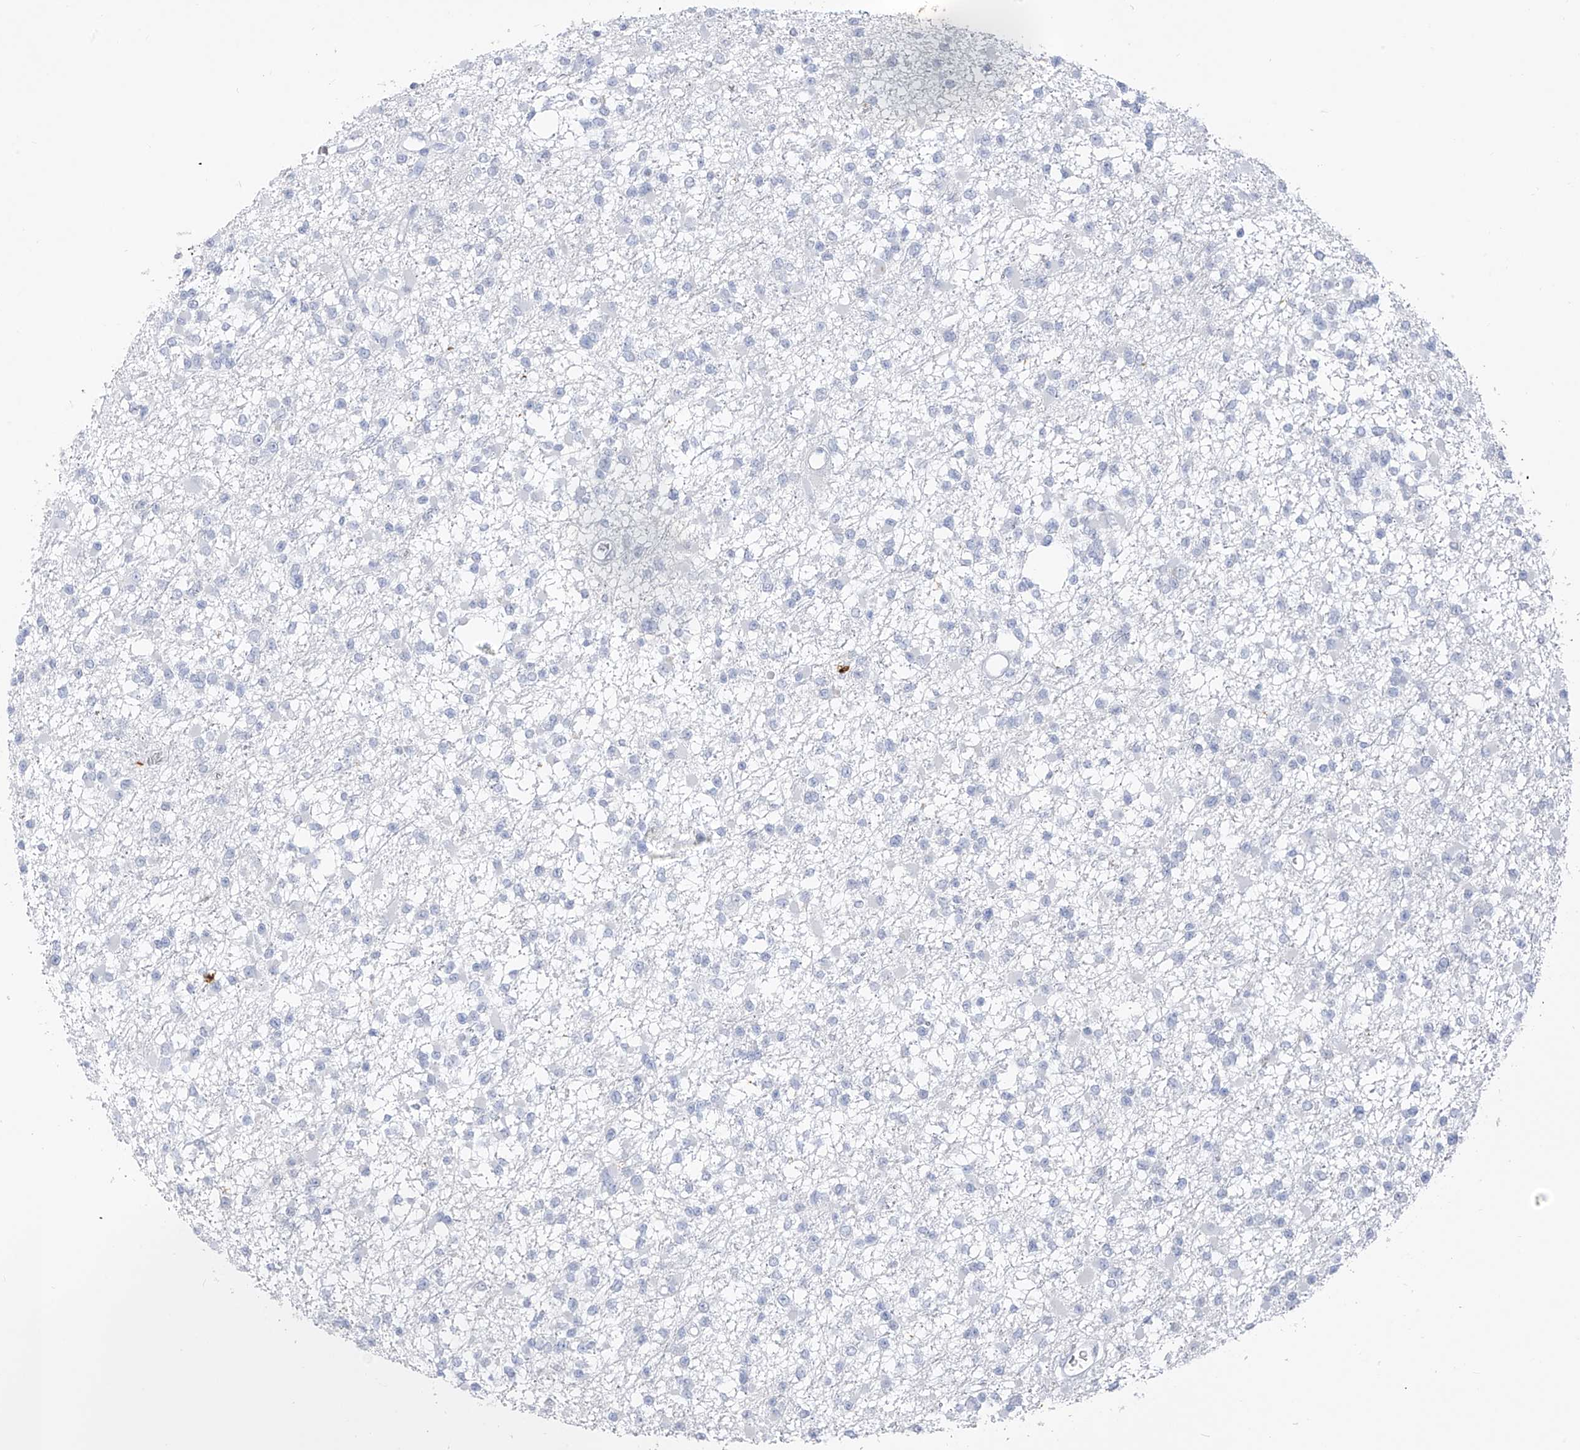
{"staining": {"intensity": "negative", "quantity": "none", "location": "none"}, "tissue": "glioma", "cell_type": "Tumor cells", "image_type": "cancer", "snomed": [{"axis": "morphology", "description": "Glioma, malignant, Low grade"}, {"axis": "topography", "description": "Brain"}], "caption": "Immunohistochemistry (IHC) photomicrograph of neoplastic tissue: glioma stained with DAB reveals no significant protein staining in tumor cells.", "gene": "CX3CR1", "patient": {"sex": "female", "age": 22}}